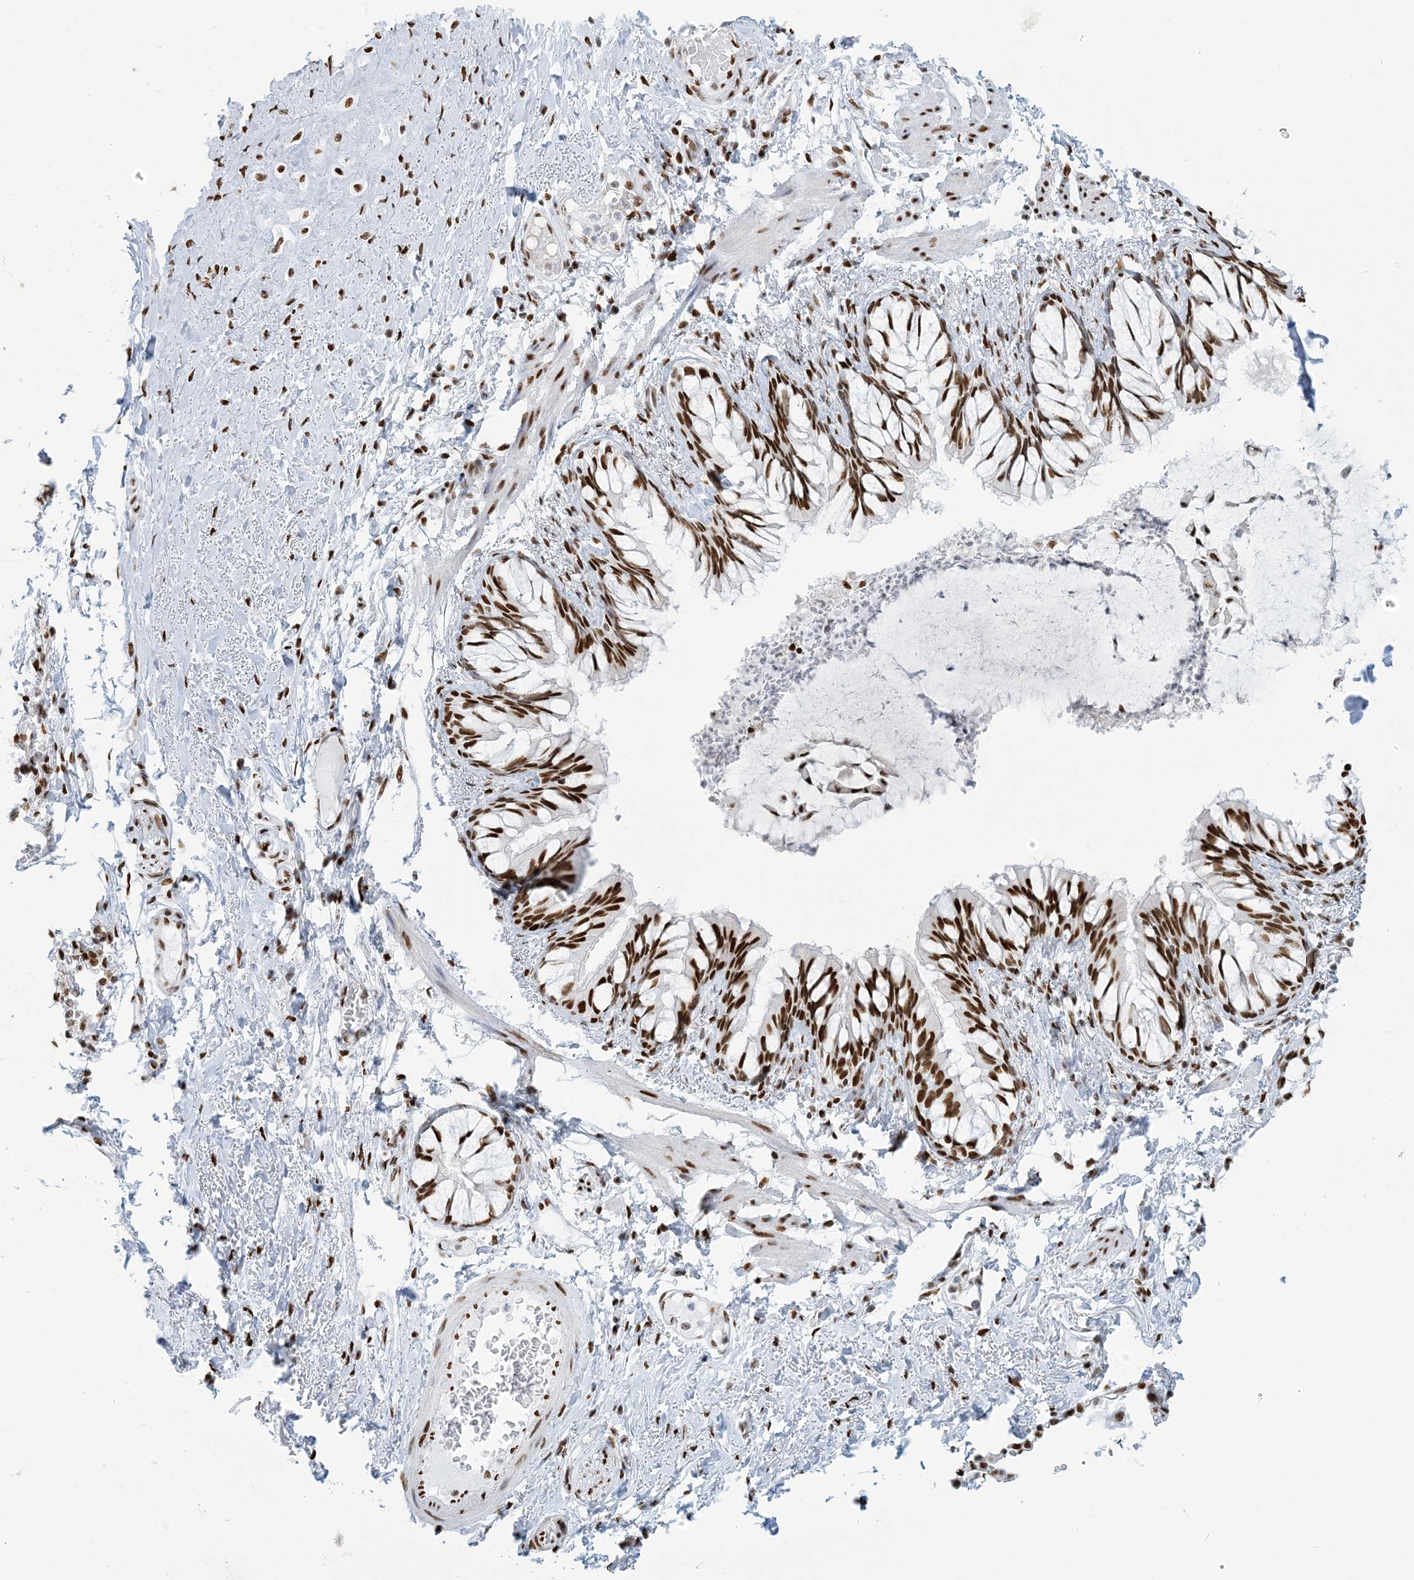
{"staining": {"intensity": "strong", "quantity": ">75%", "location": "nuclear"}, "tissue": "bronchus", "cell_type": "Respiratory epithelial cells", "image_type": "normal", "snomed": [{"axis": "morphology", "description": "Normal tissue, NOS"}, {"axis": "topography", "description": "Cartilage tissue"}, {"axis": "topography", "description": "Bronchus"}, {"axis": "topography", "description": "Lung"}], "caption": "An immunohistochemistry (IHC) micrograph of normal tissue is shown. Protein staining in brown labels strong nuclear positivity in bronchus within respiratory epithelial cells.", "gene": "STAG1", "patient": {"sex": "female", "age": 49}}